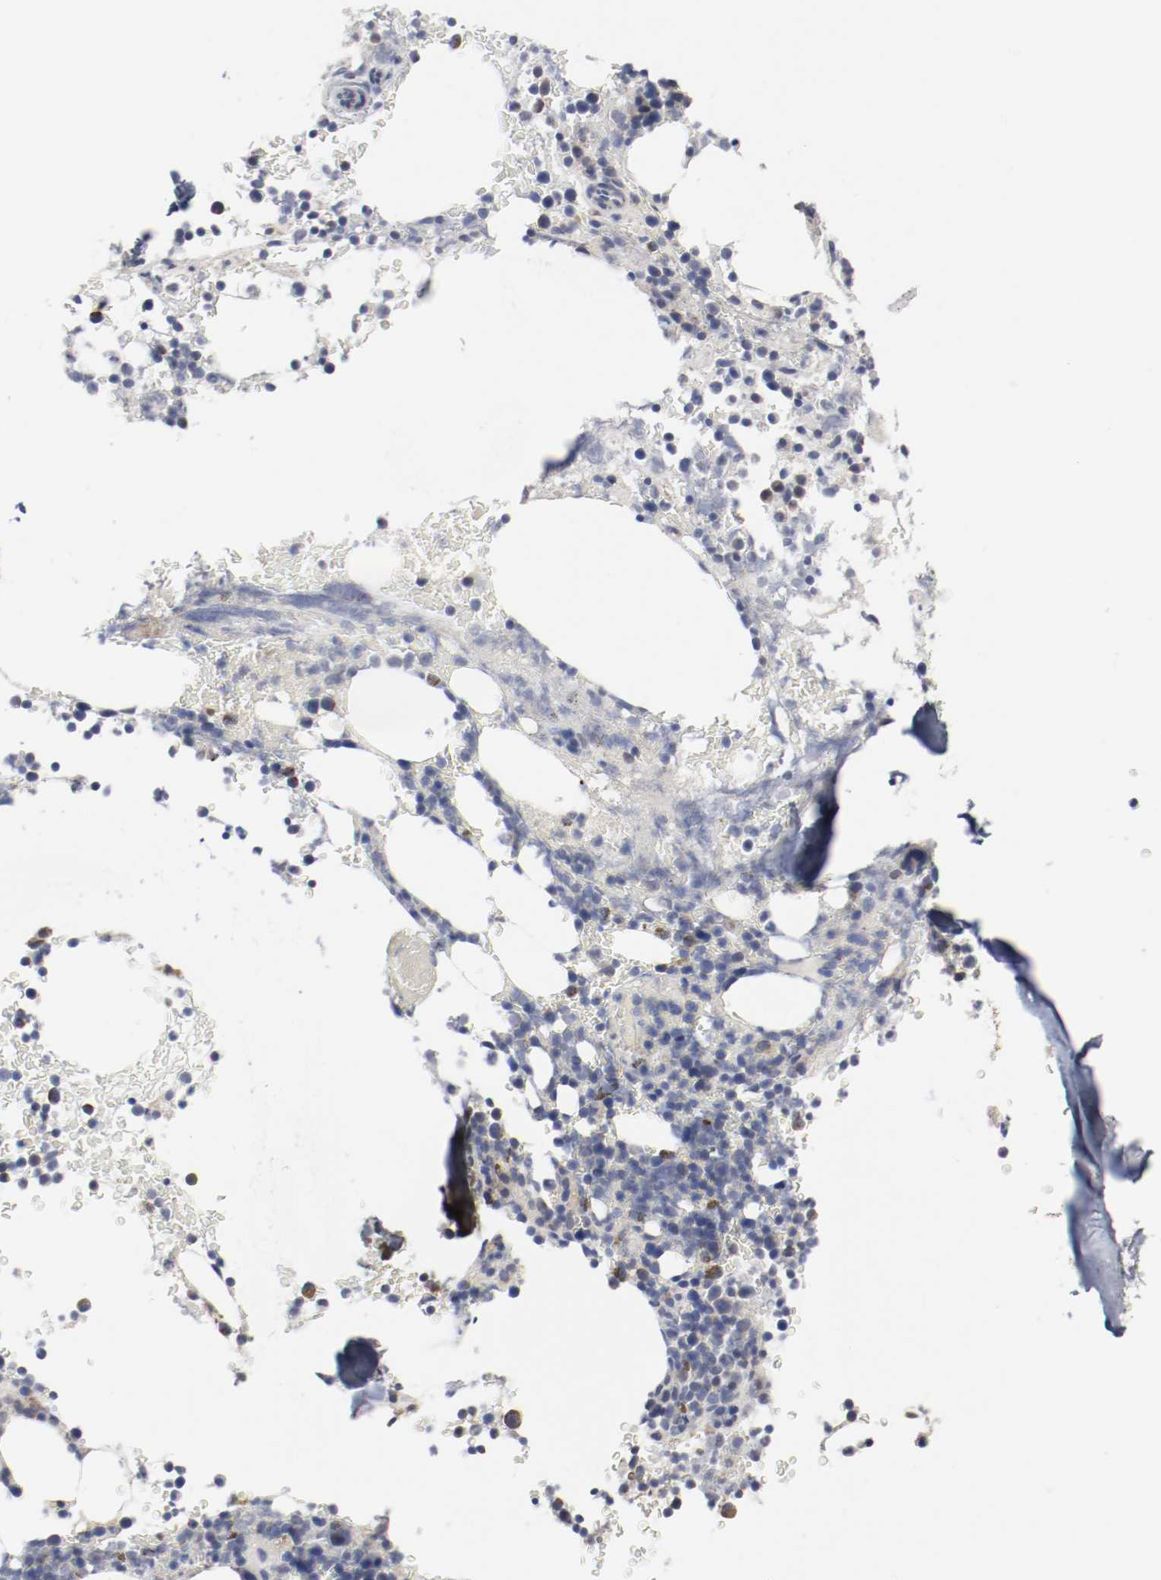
{"staining": {"intensity": "moderate", "quantity": "<25%", "location": "cytoplasmic/membranous"}, "tissue": "bone marrow", "cell_type": "Hematopoietic cells", "image_type": "normal", "snomed": [{"axis": "morphology", "description": "Normal tissue, NOS"}, {"axis": "topography", "description": "Bone marrow"}], "caption": "This photomicrograph displays IHC staining of normal bone marrow, with low moderate cytoplasmic/membranous expression in approximately <25% of hematopoietic cells.", "gene": "AFG3L2", "patient": {"sex": "female", "age": 73}}